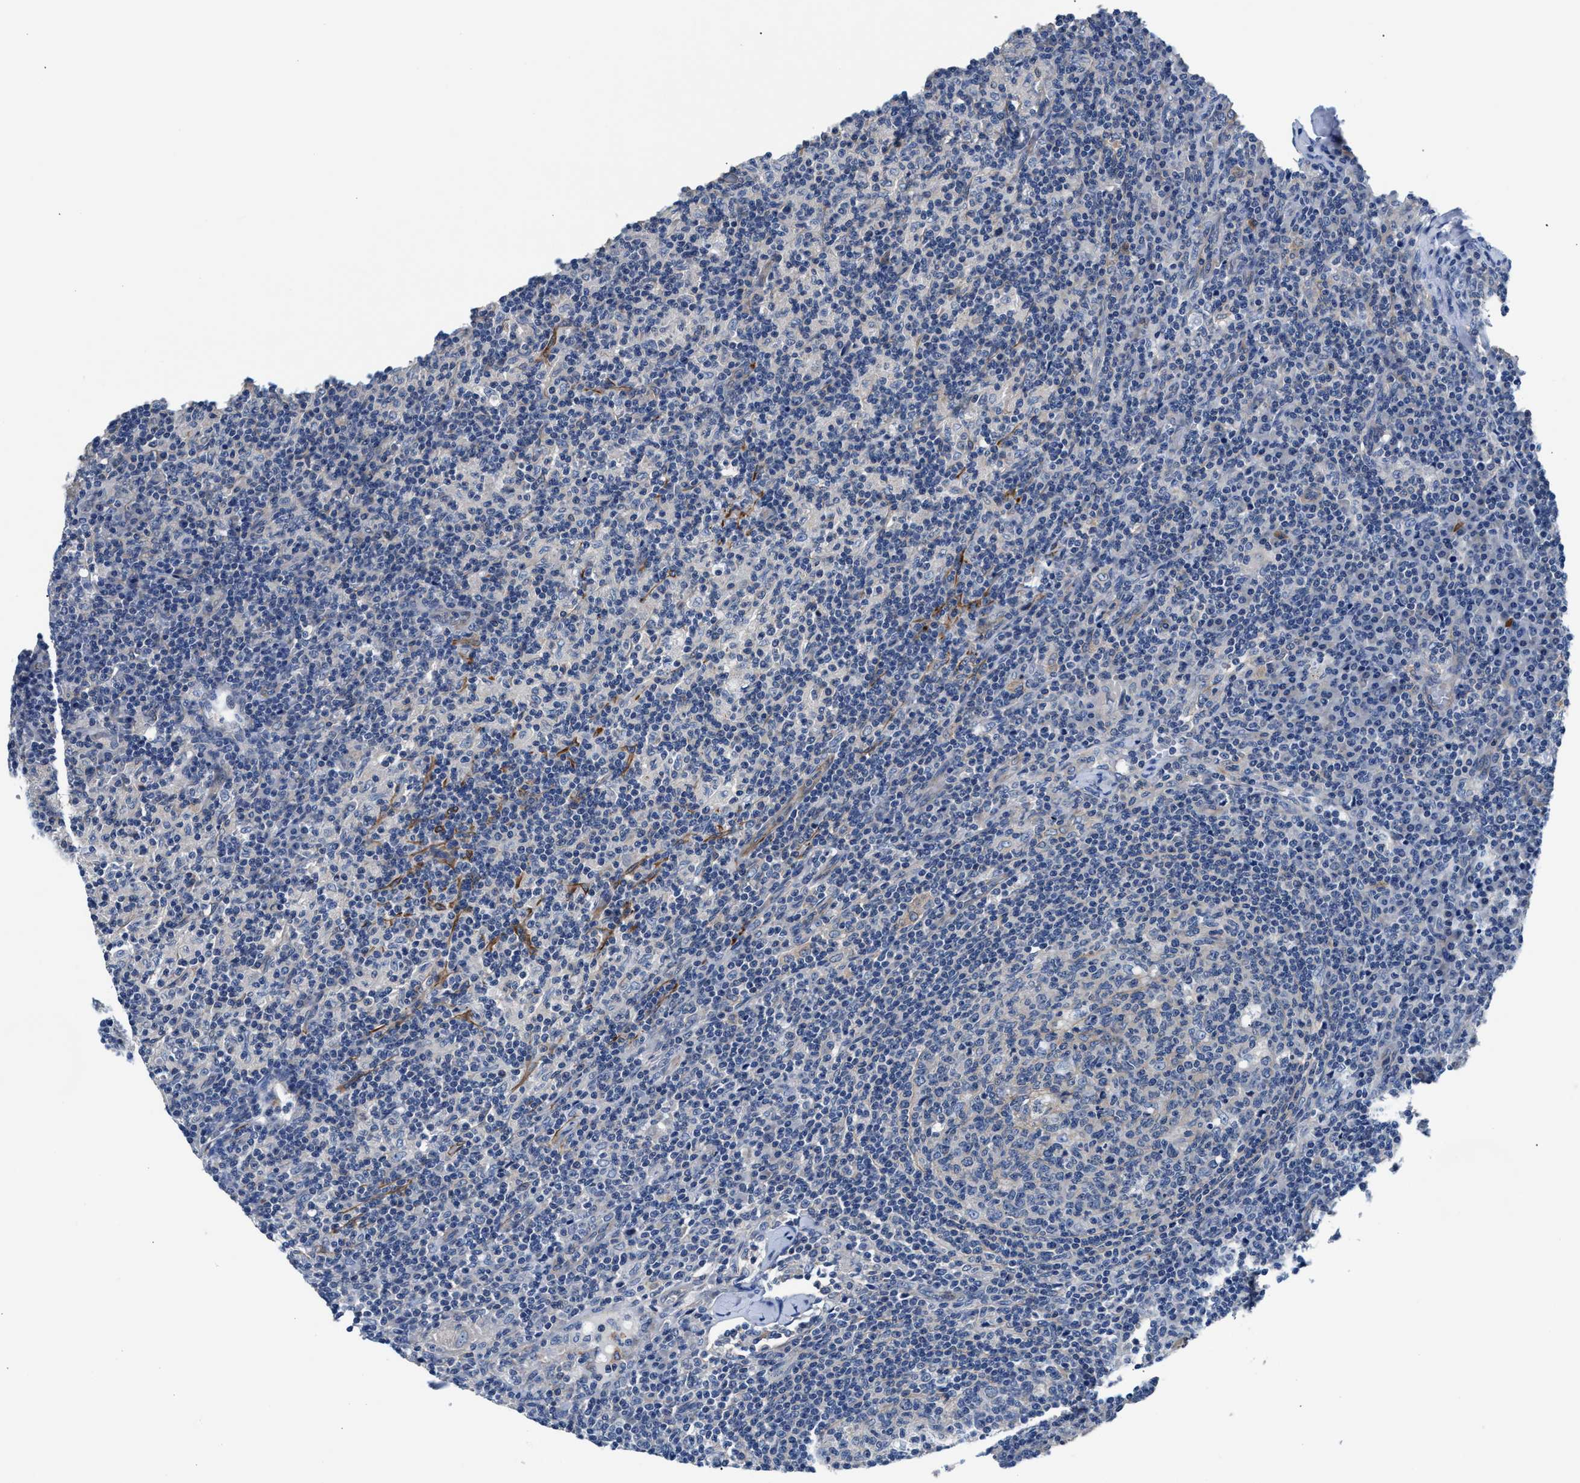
{"staining": {"intensity": "negative", "quantity": "none", "location": "none"}, "tissue": "lymph node", "cell_type": "Germinal center cells", "image_type": "normal", "snomed": [{"axis": "morphology", "description": "Normal tissue, NOS"}, {"axis": "morphology", "description": "Inflammation, NOS"}, {"axis": "topography", "description": "Lymph node"}], "caption": "This is a histopathology image of immunohistochemistry (IHC) staining of unremarkable lymph node, which shows no expression in germinal center cells.", "gene": "PARG", "patient": {"sex": "male", "age": 55}}